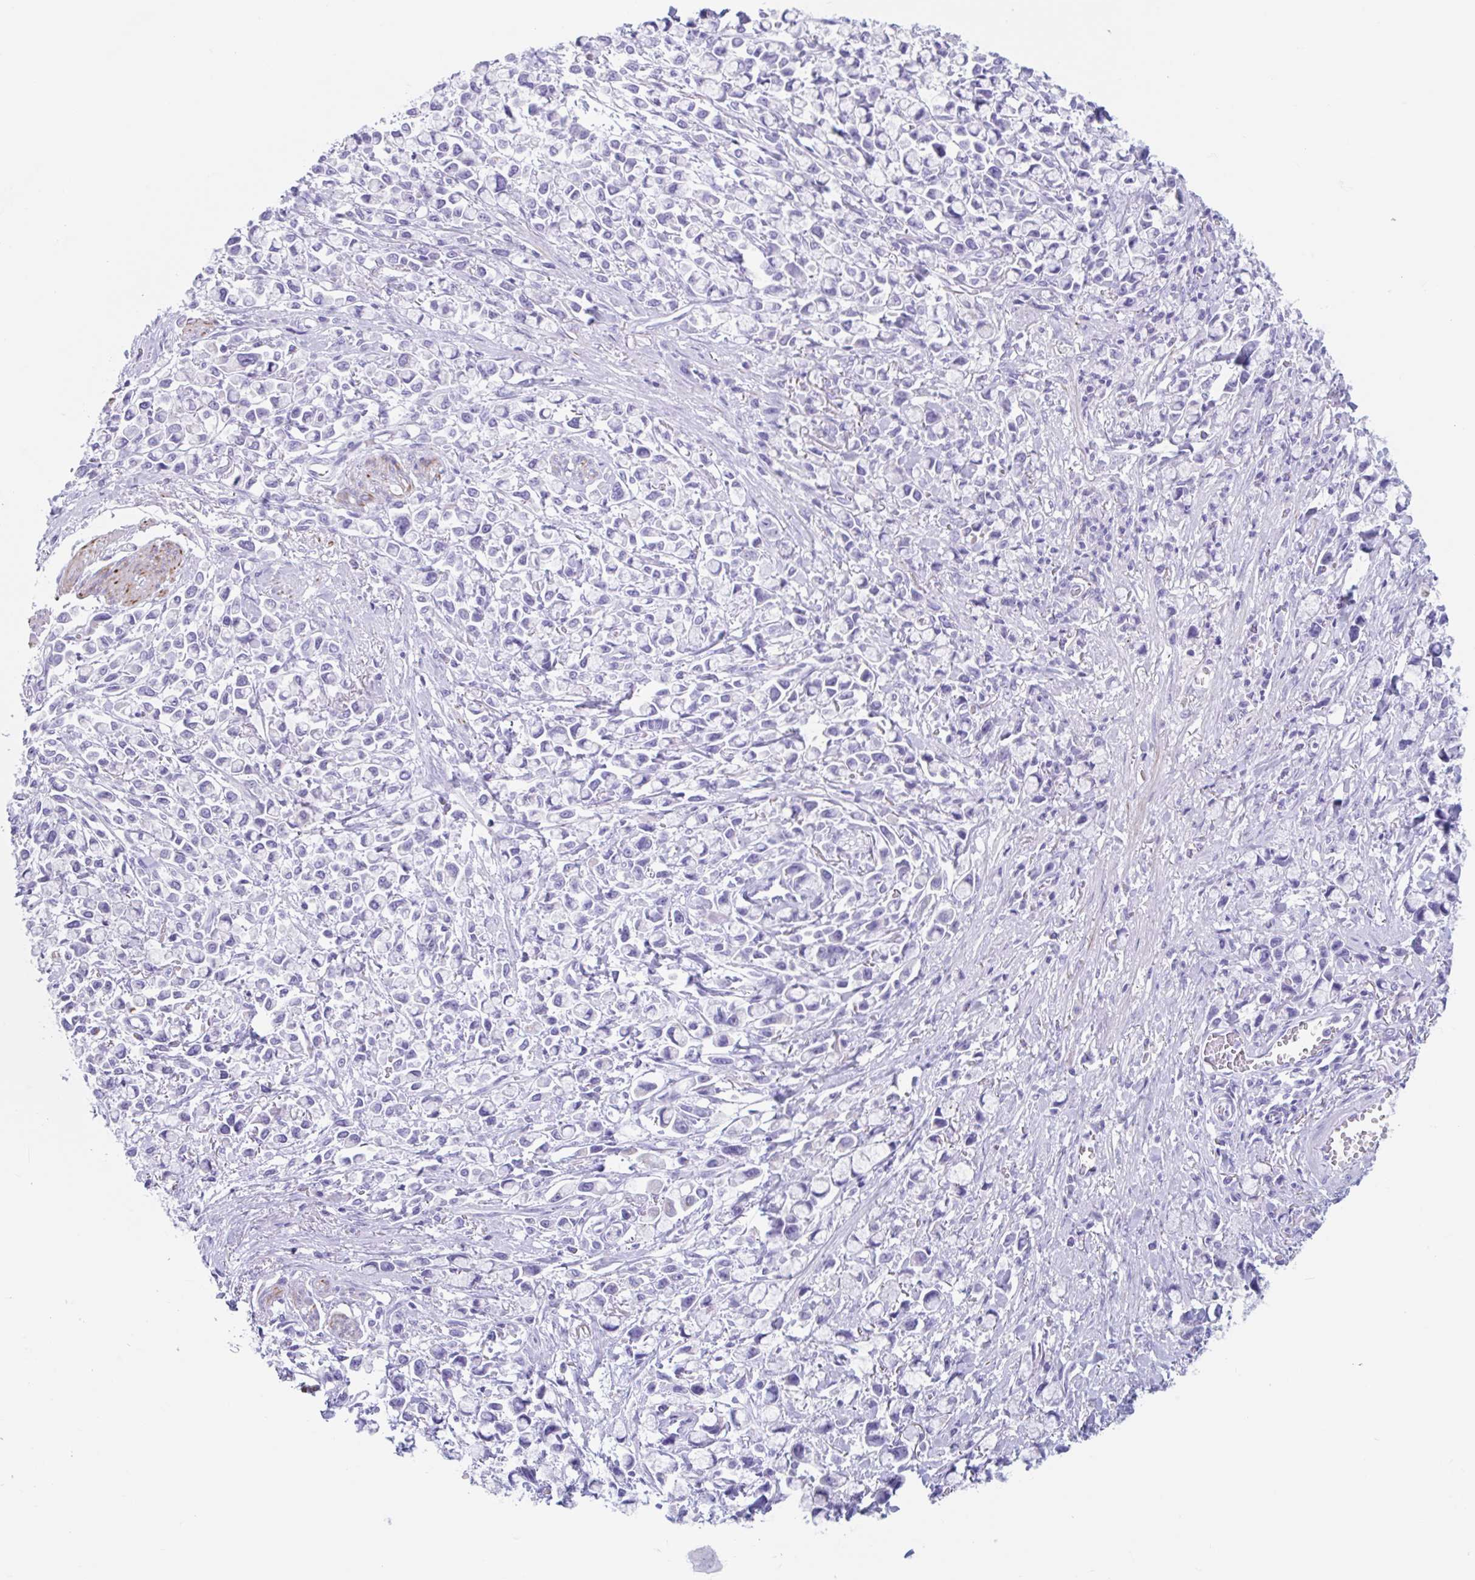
{"staining": {"intensity": "negative", "quantity": "none", "location": "none"}, "tissue": "stomach cancer", "cell_type": "Tumor cells", "image_type": "cancer", "snomed": [{"axis": "morphology", "description": "Adenocarcinoma, NOS"}, {"axis": "topography", "description": "Stomach"}], "caption": "High magnification brightfield microscopy of adenocarcinoma (stomach) stained with DAB (brown) and counterstained with hematoxylin (blue): tumor cells show no significant staining.", "gene": "CPTP", "patient": {"sex": "female", "age": 81}}